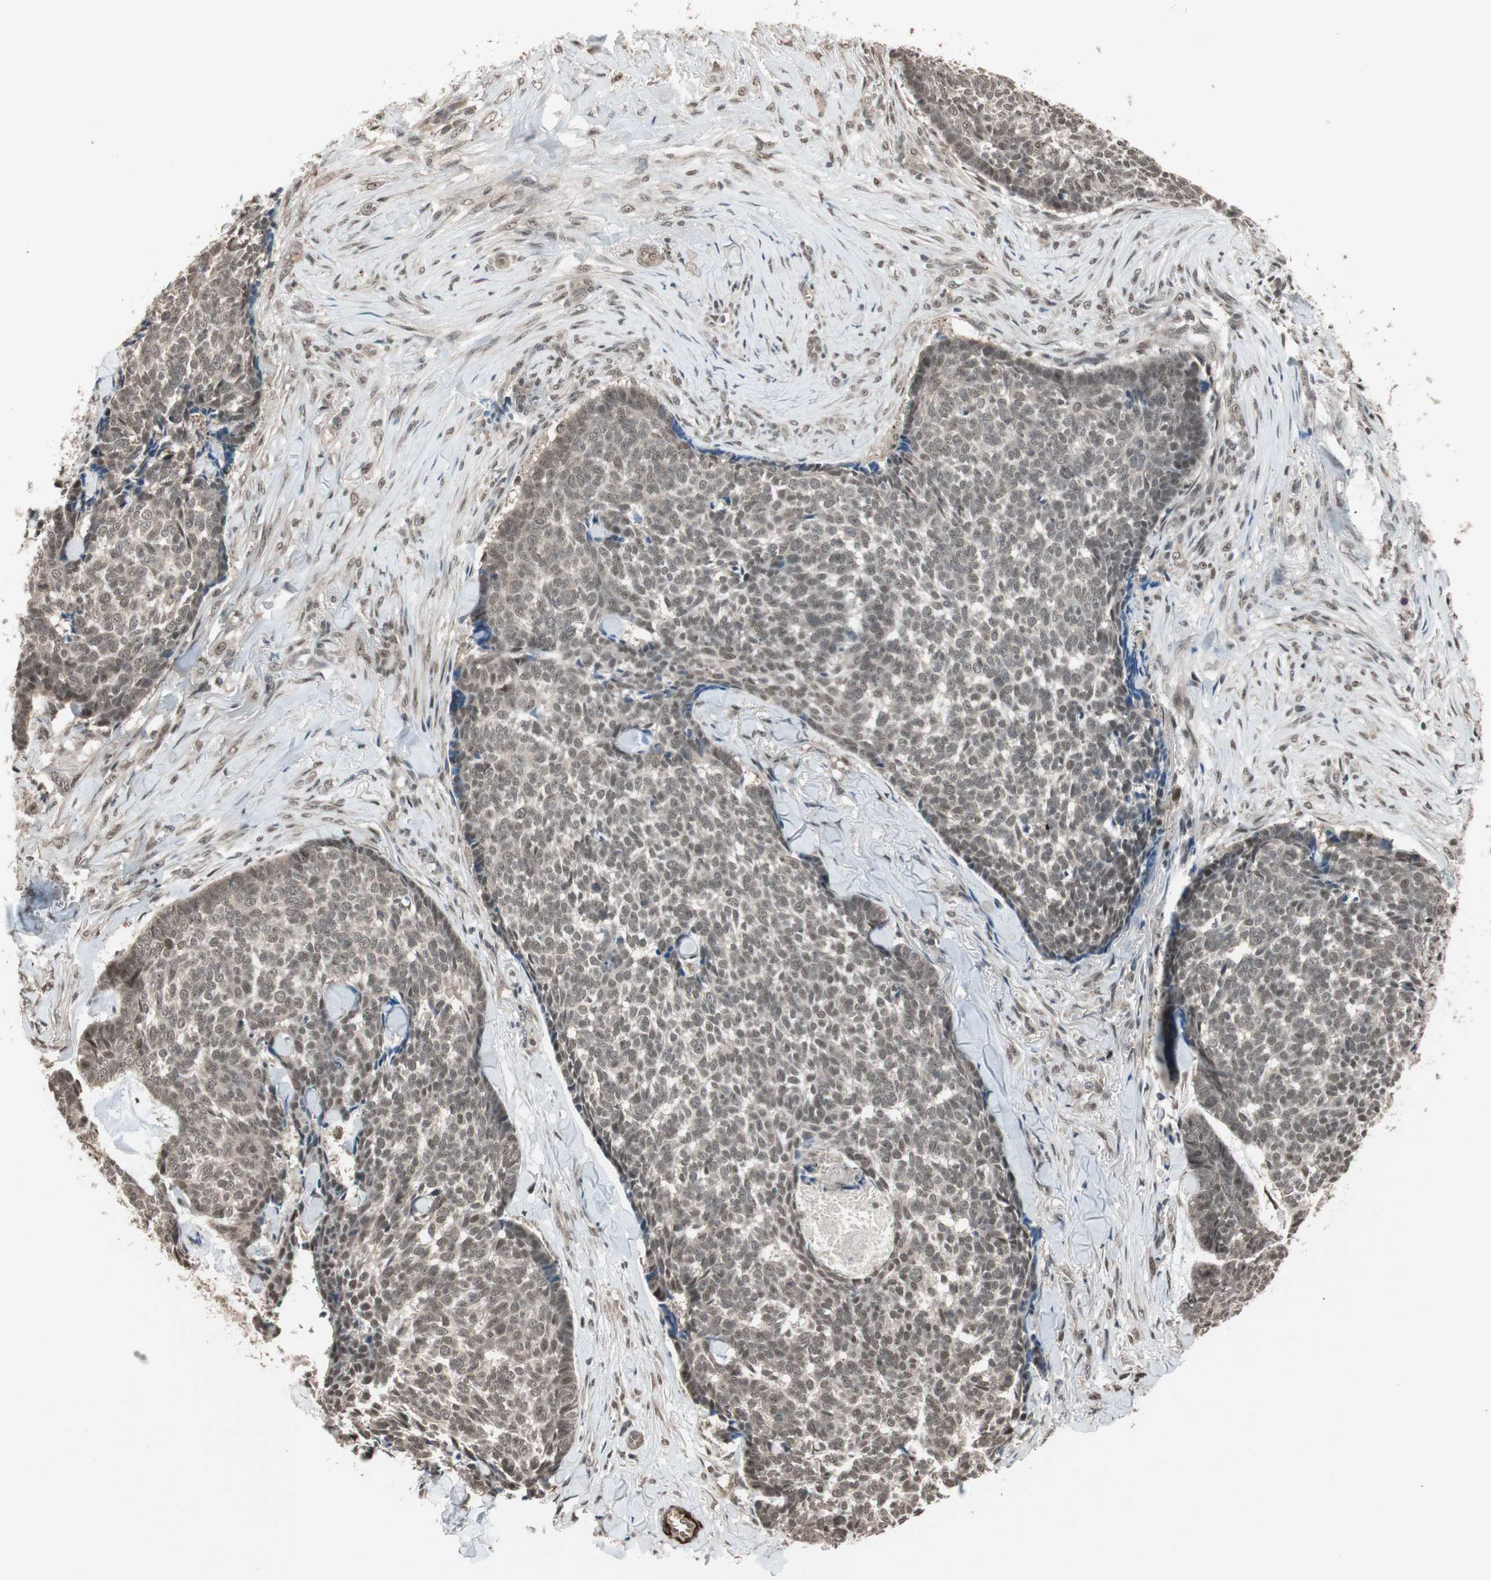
{"staining": {"intensity": "weak", "quantity": "25%-75%", "location": "nuclear"}, "tissue": "skin cancer", "cell_type": "Tumor cells", "image_type": "cancer", "snomed": [{"axis": "morphology", "description": "Basal cell carcinoma"}, {"axis": "topography", "description": "Skin"}], "caption": "This photomicrograph shows immunohistochemistry (IHC) staining of basal cell carcinoma (skin), with low weak nuclear expression in approximately 25%-75% of tumor cells.", "gene": "DRAP1", "patient": {"sex": "male", "age": 84}}